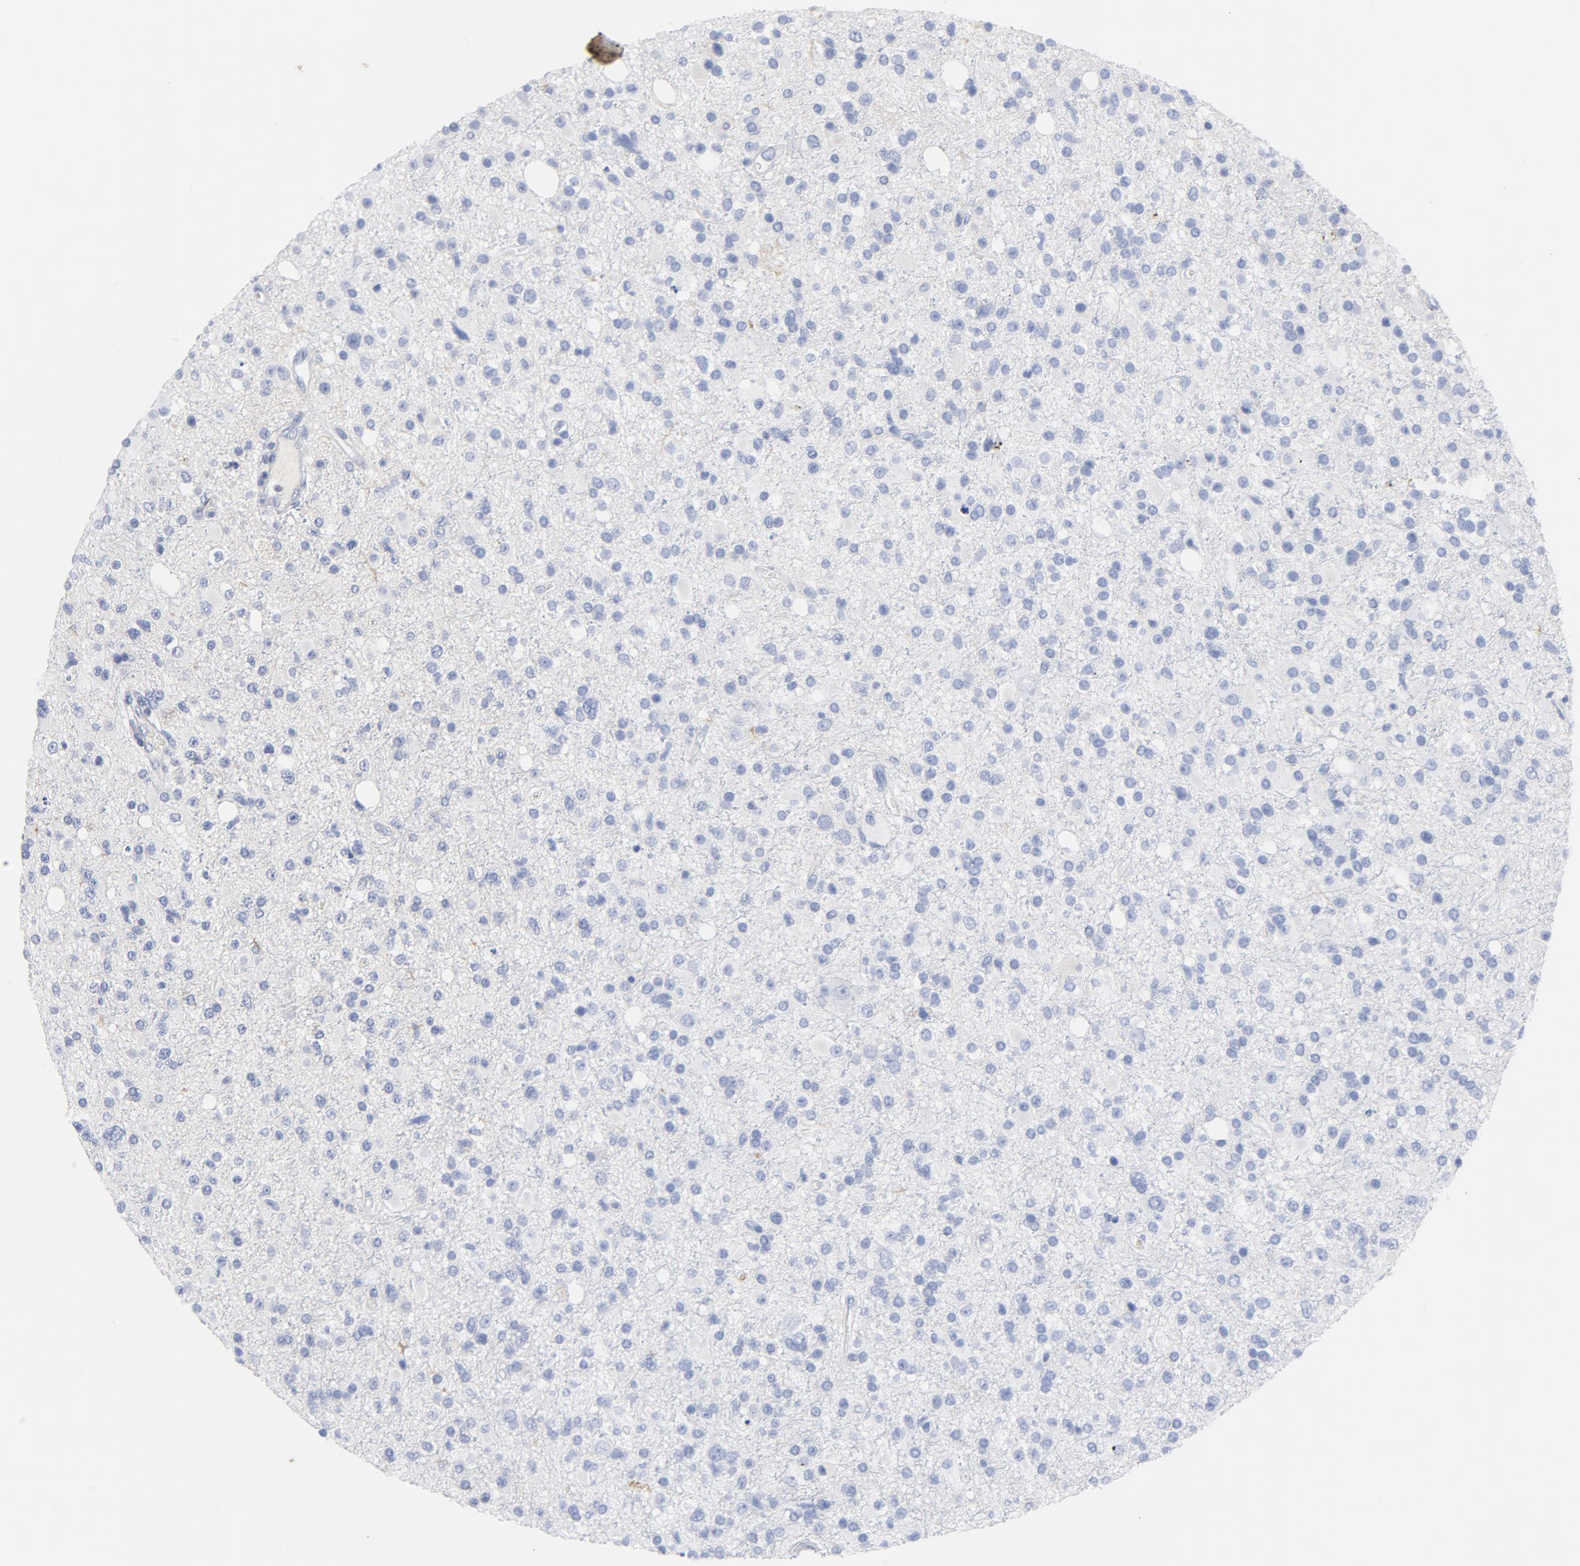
{"staining": {"intensity": "negative", "quantity": "none", "location": "none"}, "tissue": "glioma", "cell_type": "Tumor cells", "image_type": "cancer", "snomed": [{"axis": "morphology", "description": "Glioma, malignant, High grade"}, {"axis": "topography", "description": "Brain"}], "caption": "This photomicrograph is of malignant high-grade glioma stained with immunohistochemistry to label a protein in brown with the nuclei are counter-stained blue. There is no expression in tumor cells.", "gene": "TSPAN6", "patient": {"sex": "male", "age": 33}}